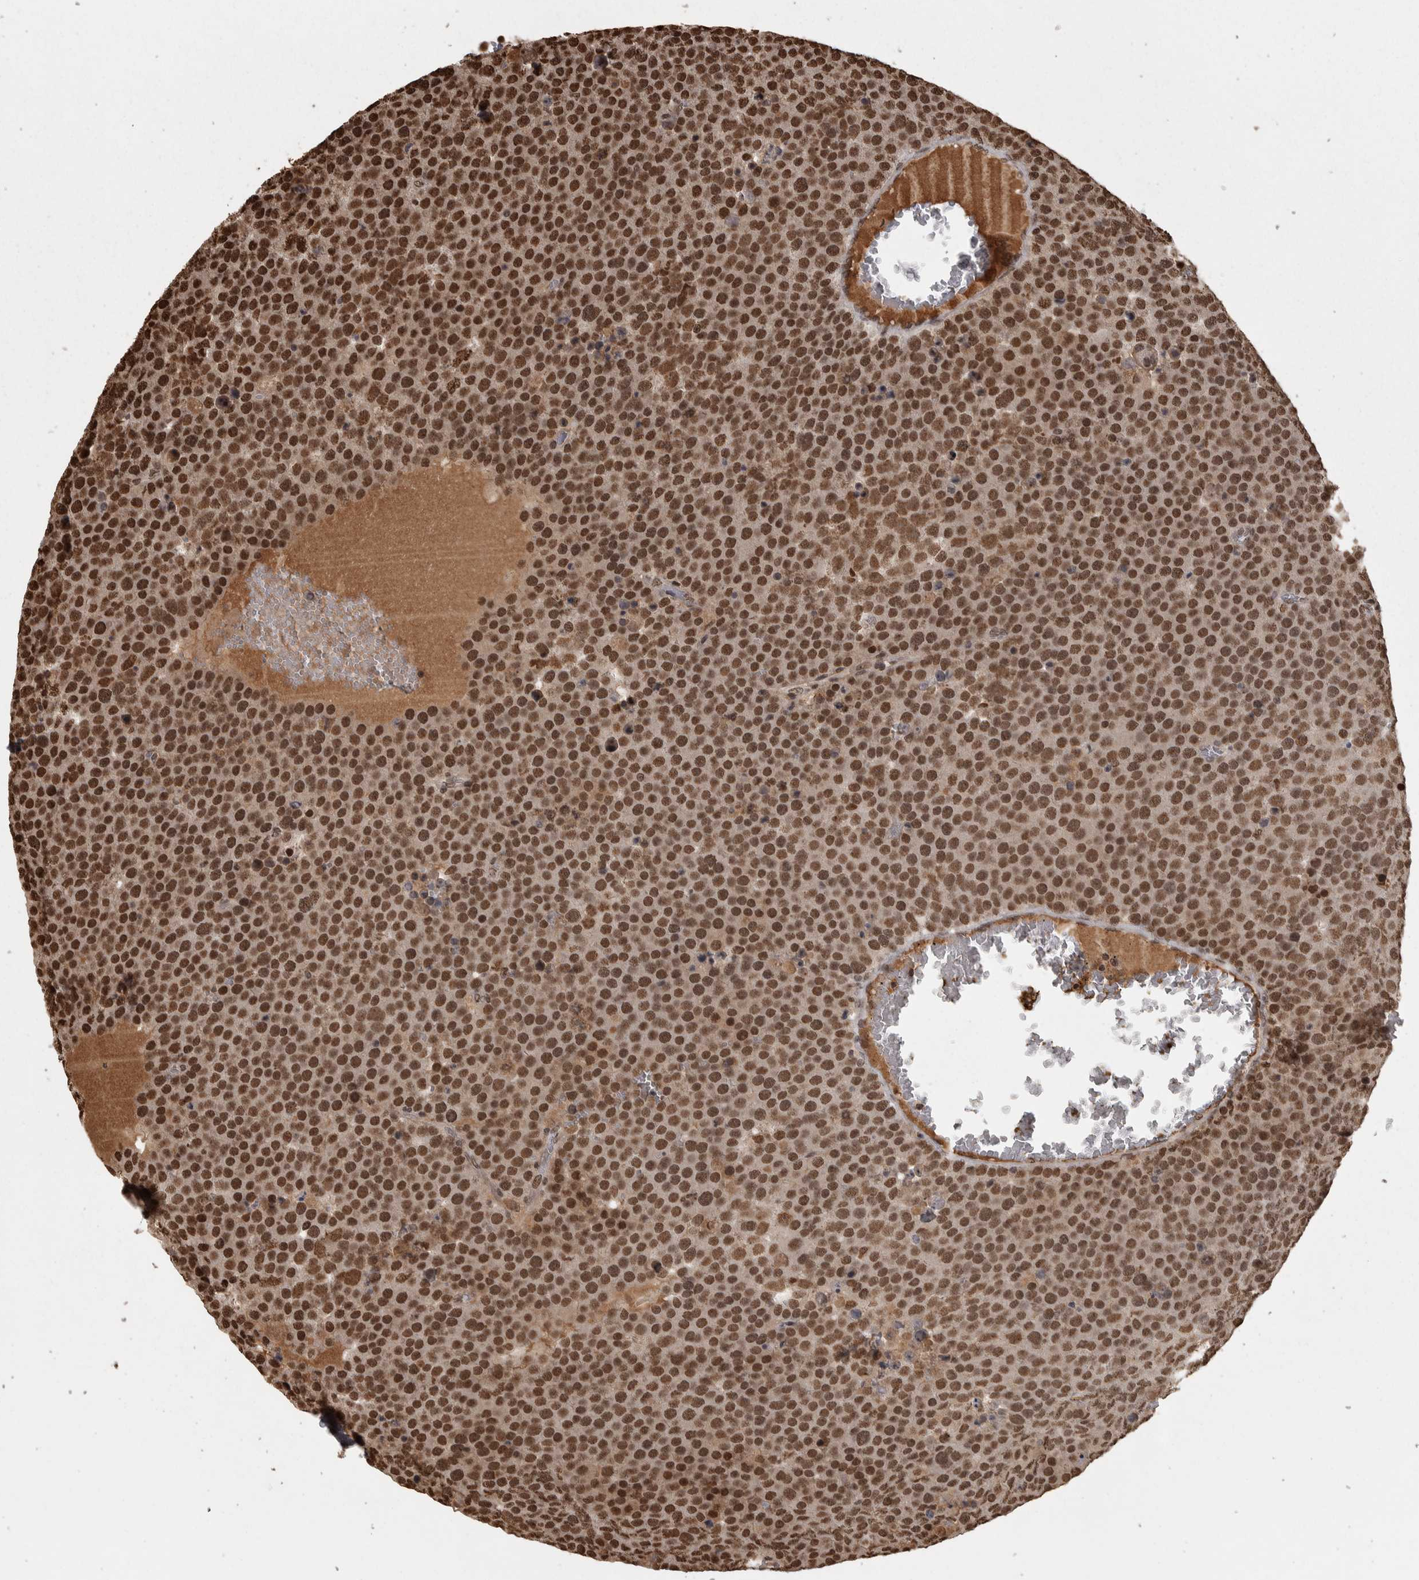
{"staining": {"intensity": "strong", "quantity": ">75%", "location": "nuclear"}, "tissue": "testis cancer", "cell_type": "Tumor cells", "image_type": "cancer", "snomed": [{"axis": "morphology", "description": "Seminoma, NOS"}, {"axis": "topography", "description": "Testis"}], "caption": "Protein analysis of testis cancer tissue displays strong nuclear expression in about >75% of tumor cells.", "gene": "ZFHX4", "patient": {"sex": "male", "age": 71}}